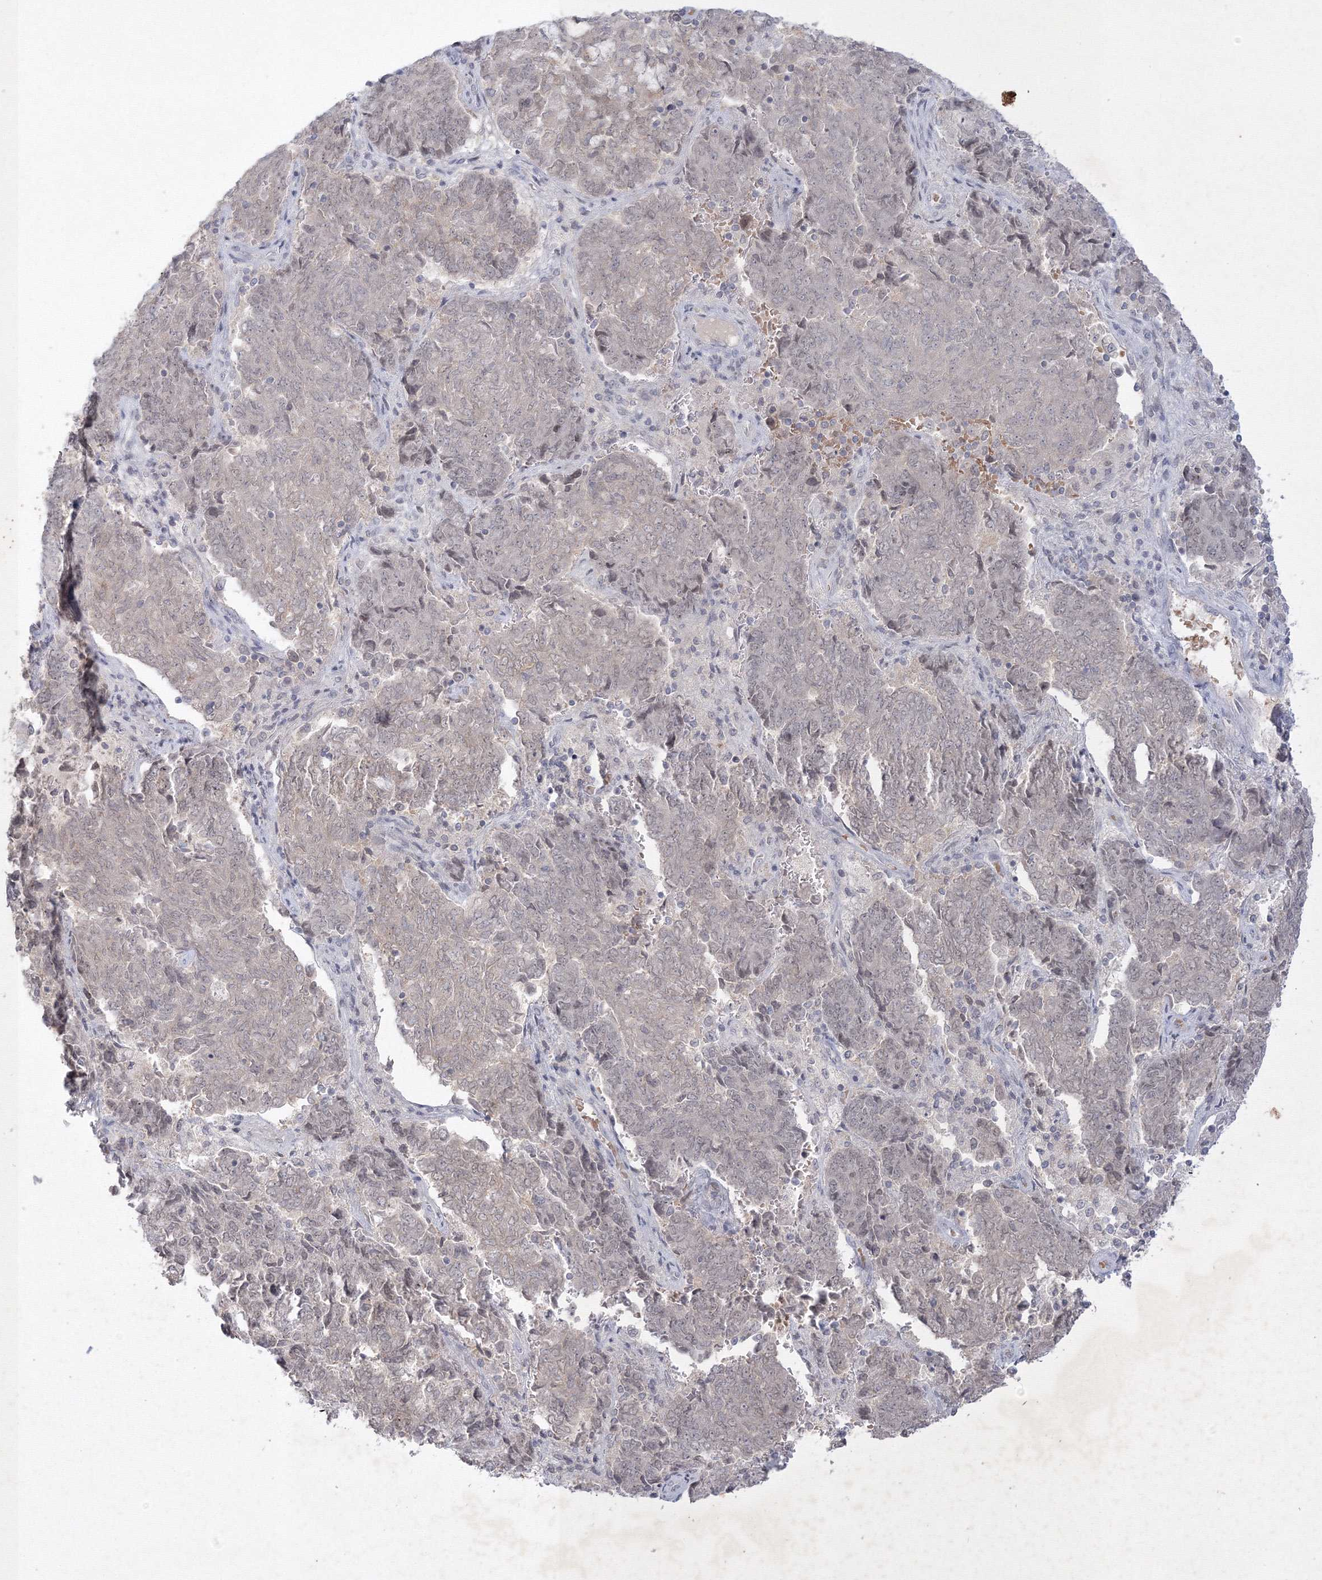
{"staining": {"intensity": "negative", "quantity": "none", "location": "none"}, "tissue": "endometrial cancer", "cell_type": "Tumor cells", "image_type": "cancer", "snomed": [{"axis": "morphology", "description": "Adenocarcinoma, NOS"}, {"axis": "topography", "description": "Endometrium"}], "caption": "Micrograph shows no protein expression in tumor cells of endometrial adenocarcinoma tissue.", "gene": "NXPE3", "patient": {"sex": "female", "age": 80}}